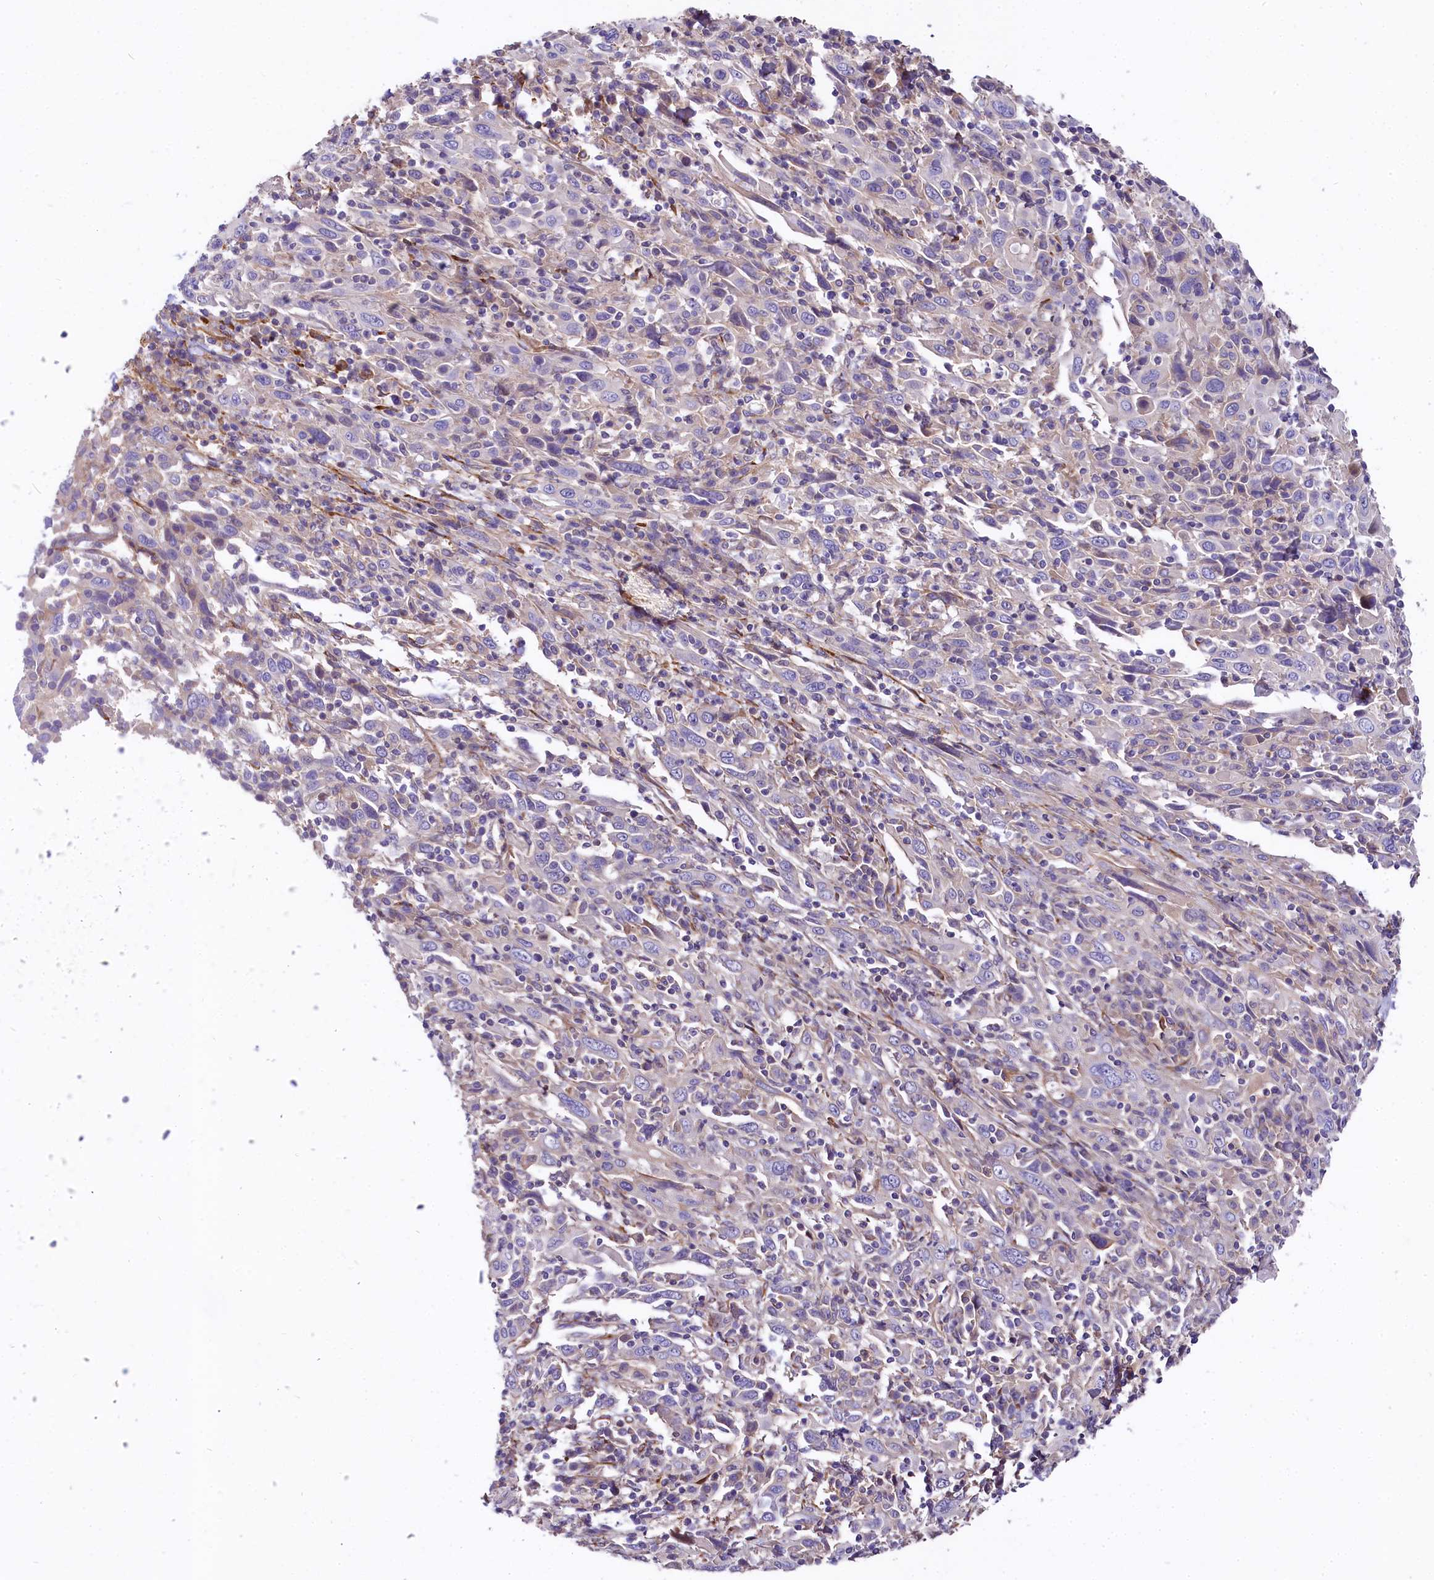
{"staining": {"intensity": "negative", "quantity": "none", "location": "none"}, "tissue": "cervical cancer", "cell_type": "Tumor cells", "image_type": "cancer", "snomed": [{"axis": "morphology", "description": "Squamous cell carcinoma, NOS"}, {"axis": "topography", "description": "Cervix"}], "caption": "This micrograph is of cervical cancer stained with immunohistochemistry to label a protein in brown with the nuclei are counter-stained blue. There is no staining in tumor cells. The staining was performed using DAB to visualize the protein expression in brown, while the nuclei were stained in blue with hematoxylin (Magnification: 20x).", "gene": "FCHSD2", "patient": {"sex": "female", "age": 46}}